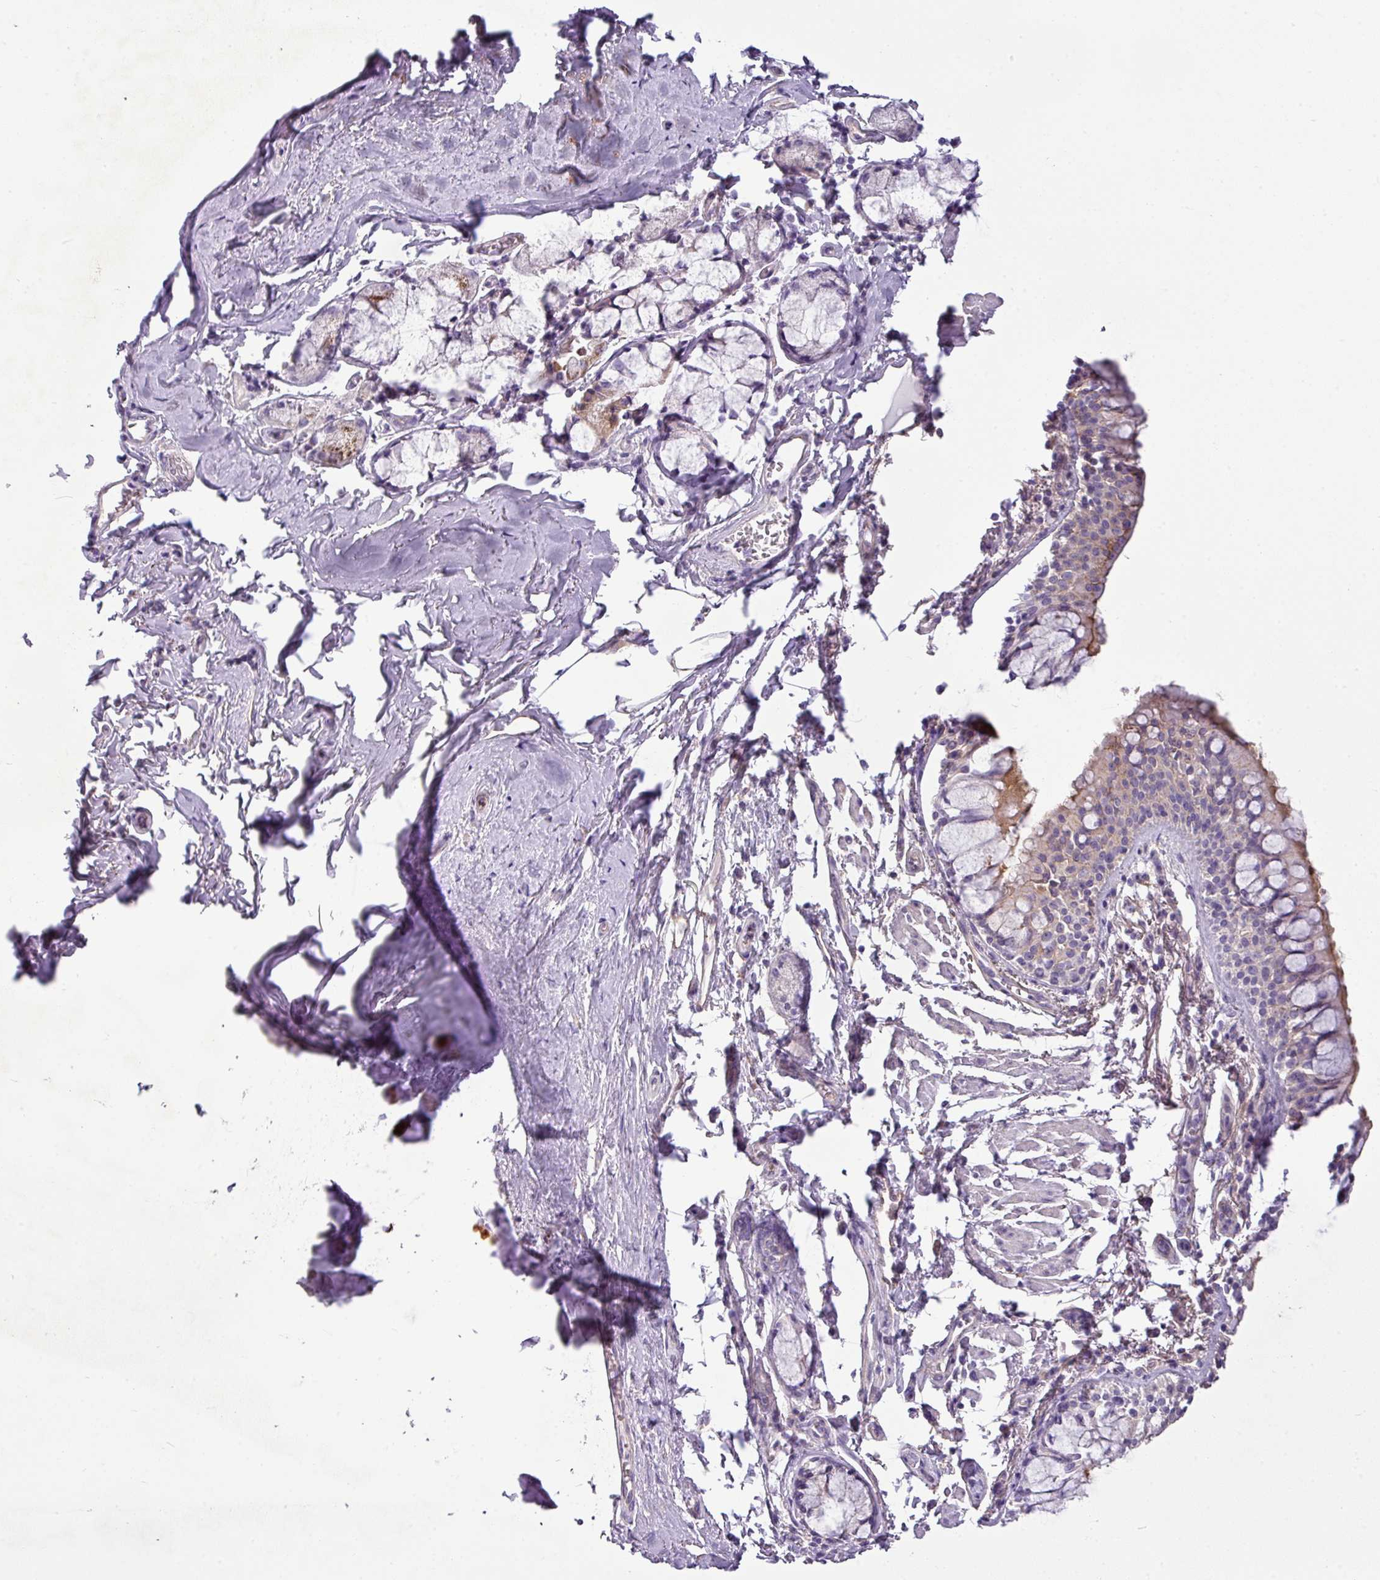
{"staining": {"intensity": "weak", "quantity": "<25%", "location": "cytoplasmic/membranous"}, "tissue": "bronchus", "cell_type": "Respiratory epithelial cells", "image_type": "normal", "snomed": [{"axis": "morphology", "description": "Normal tissue, NOS"}, {"axis": "topography", "description": "Bronchus"}], "caption": "High magnification brightfield microscopy of normal bronchus stained with DAB (3,3'-diaminobenzidine) (brown) and counterstained with hematoxylin (blue): respiratory epithelial cells show no significant expression.", "gene": "TMEM178B", "patient": {"sex": "male", "age": 70}}